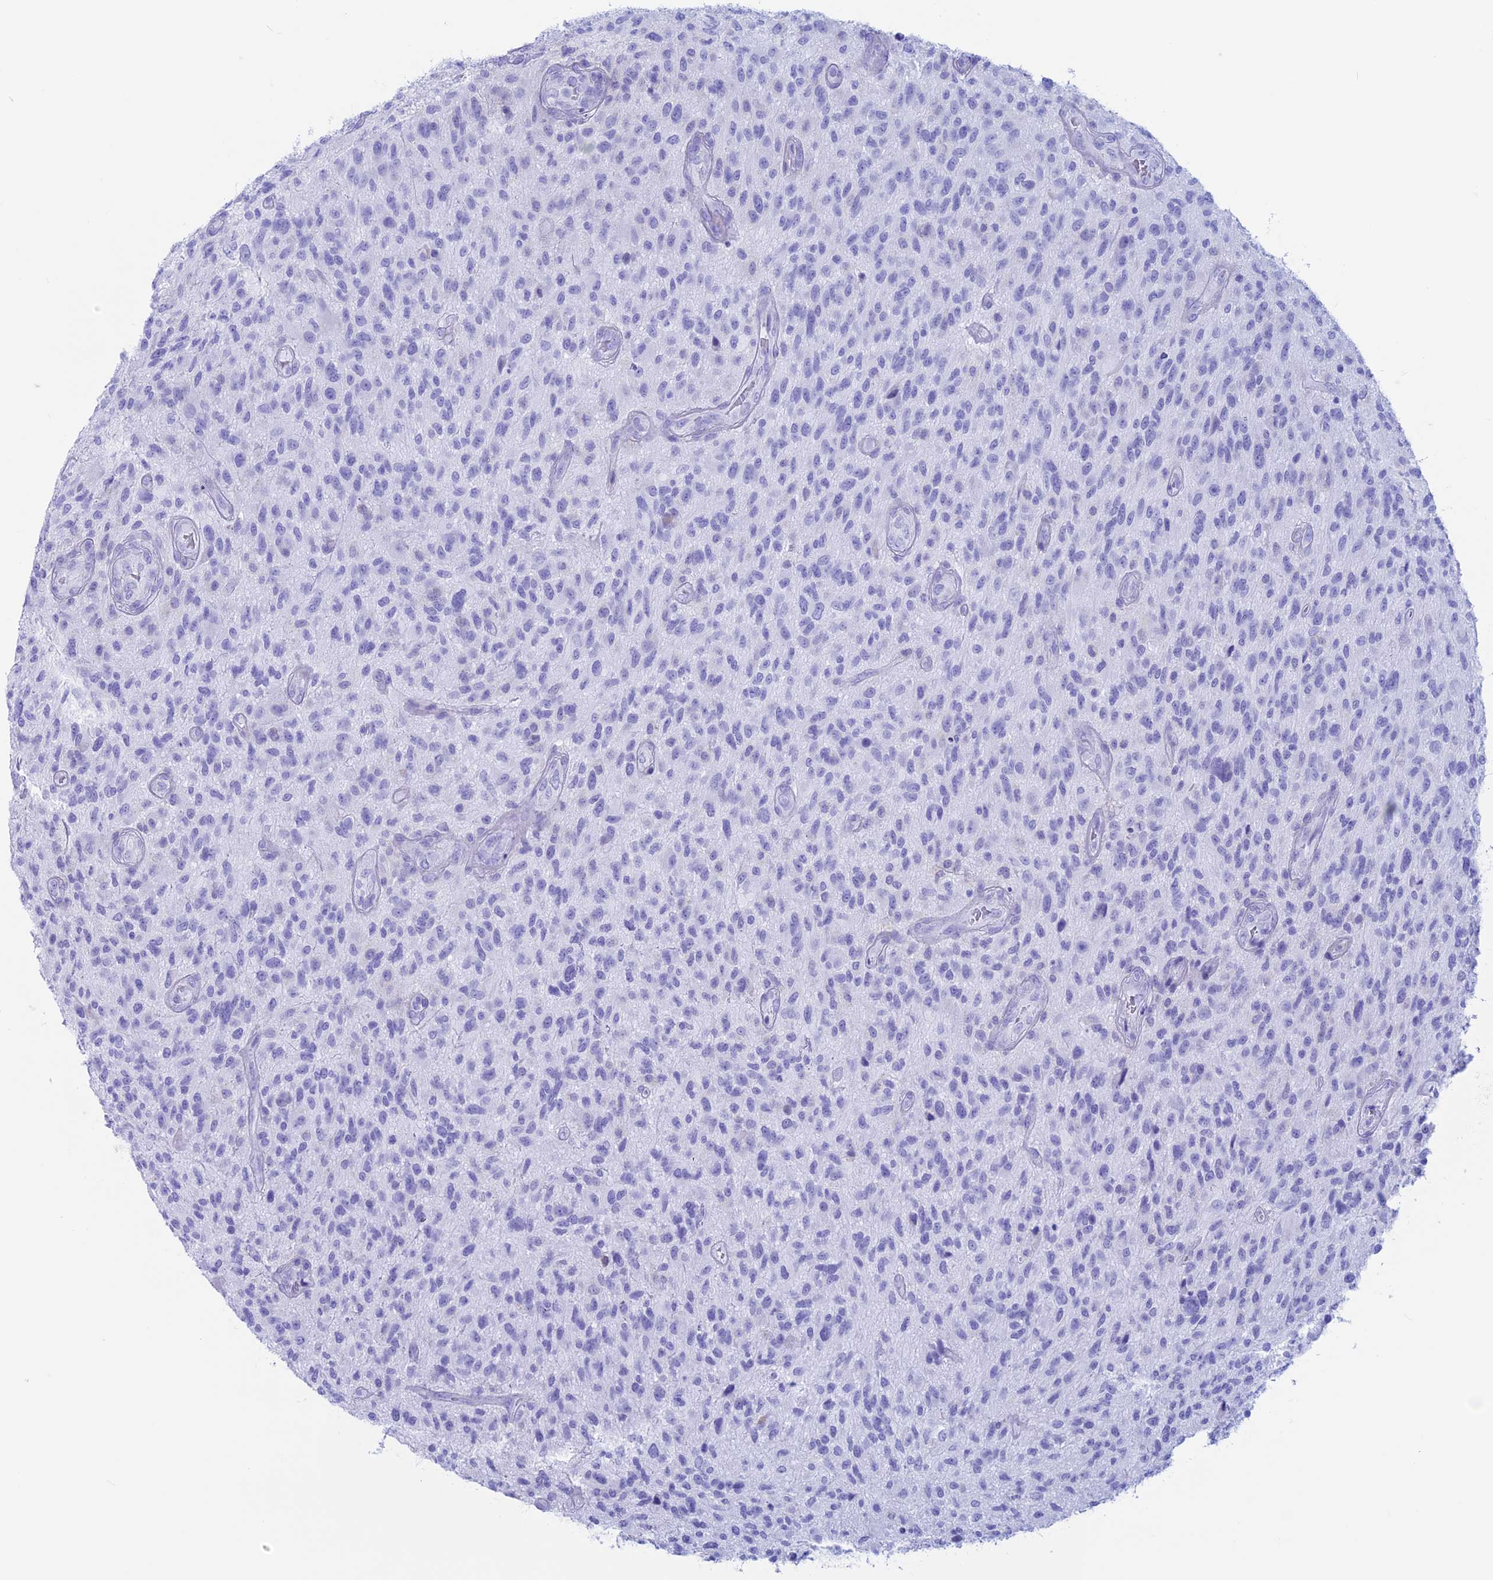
{"staining": {"intensity": "negative", "quantity": "none", "location": "none"}, "tissue": "glioma", "cell_type": "Tumor cells", "image_type": "cancer", "snomed": [{"axis": "morphology", "description": "Glioma, malignant, High grade"}, {"axis": "topography", "description": "Brain"}], "caption": "Immunohistochemistry (IHC) histopathology image of neoplastic tissue: malignant glioma (high-grade) stained with DAB (3,3'-diaminobenzidine) reveals no significant protein positivity in tumor cells.", "gene": "RP1", "patient": {"sex": "male", "age": 47}}